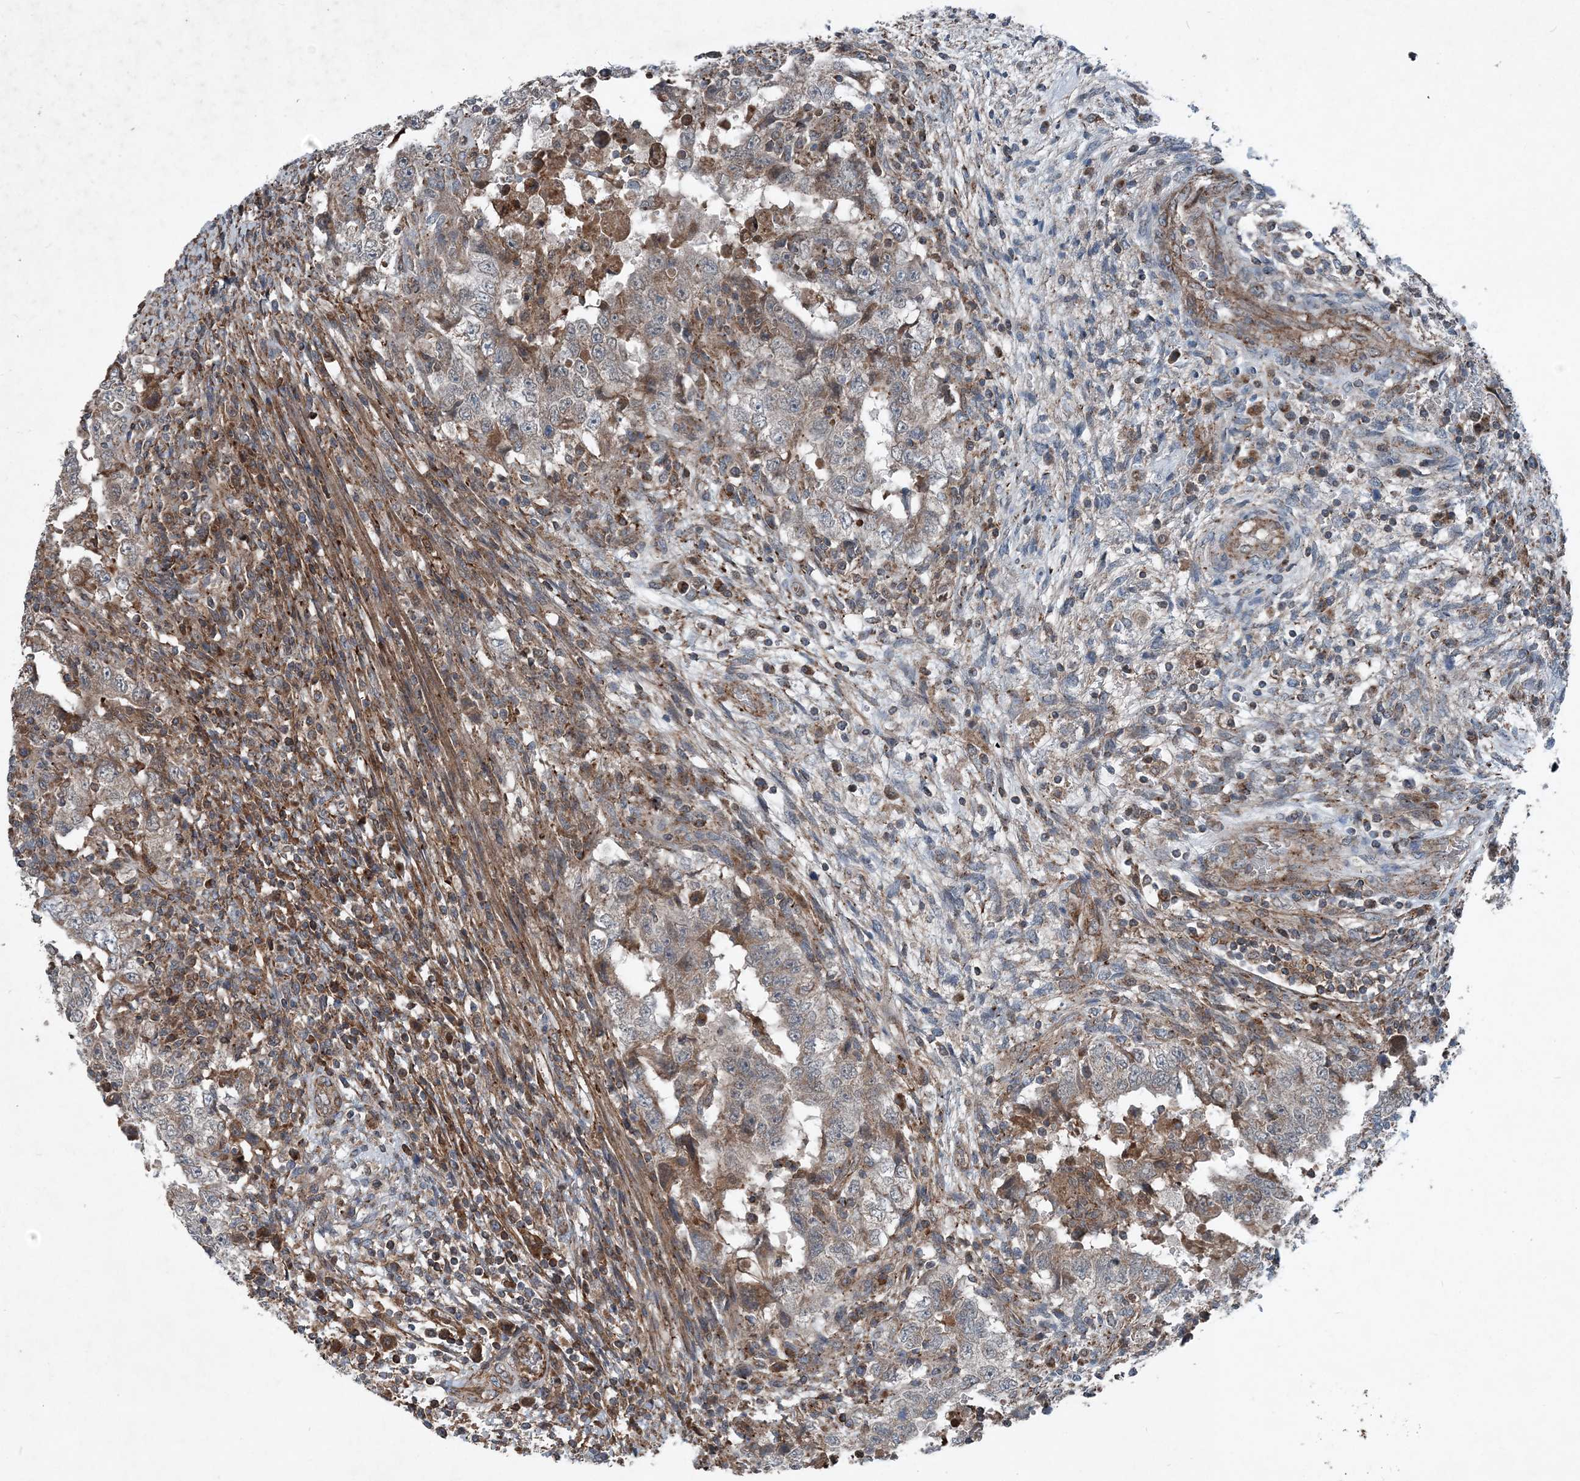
{"staining": {"intensity": "weak", "quantity": "25%-75%", "location": "cytoplasmic/membranous"}, "tissue": "testis cancer", "cell_type": "Tumor cells", "image_type": "cancer", "snomed": [{"axis": "morphology", "description": "Carcinoma, Embryonal, NOS"}, {"axis": "topography", "description": "Testis"}], "caption": "The micrograph exhibits a brown stain indicating the presence of a protein in the cytoplasmic/membranous of tumor cells in testis cancer.", "gene": "NDUFA2", "patient": {"sex": "male", "age": 26}}